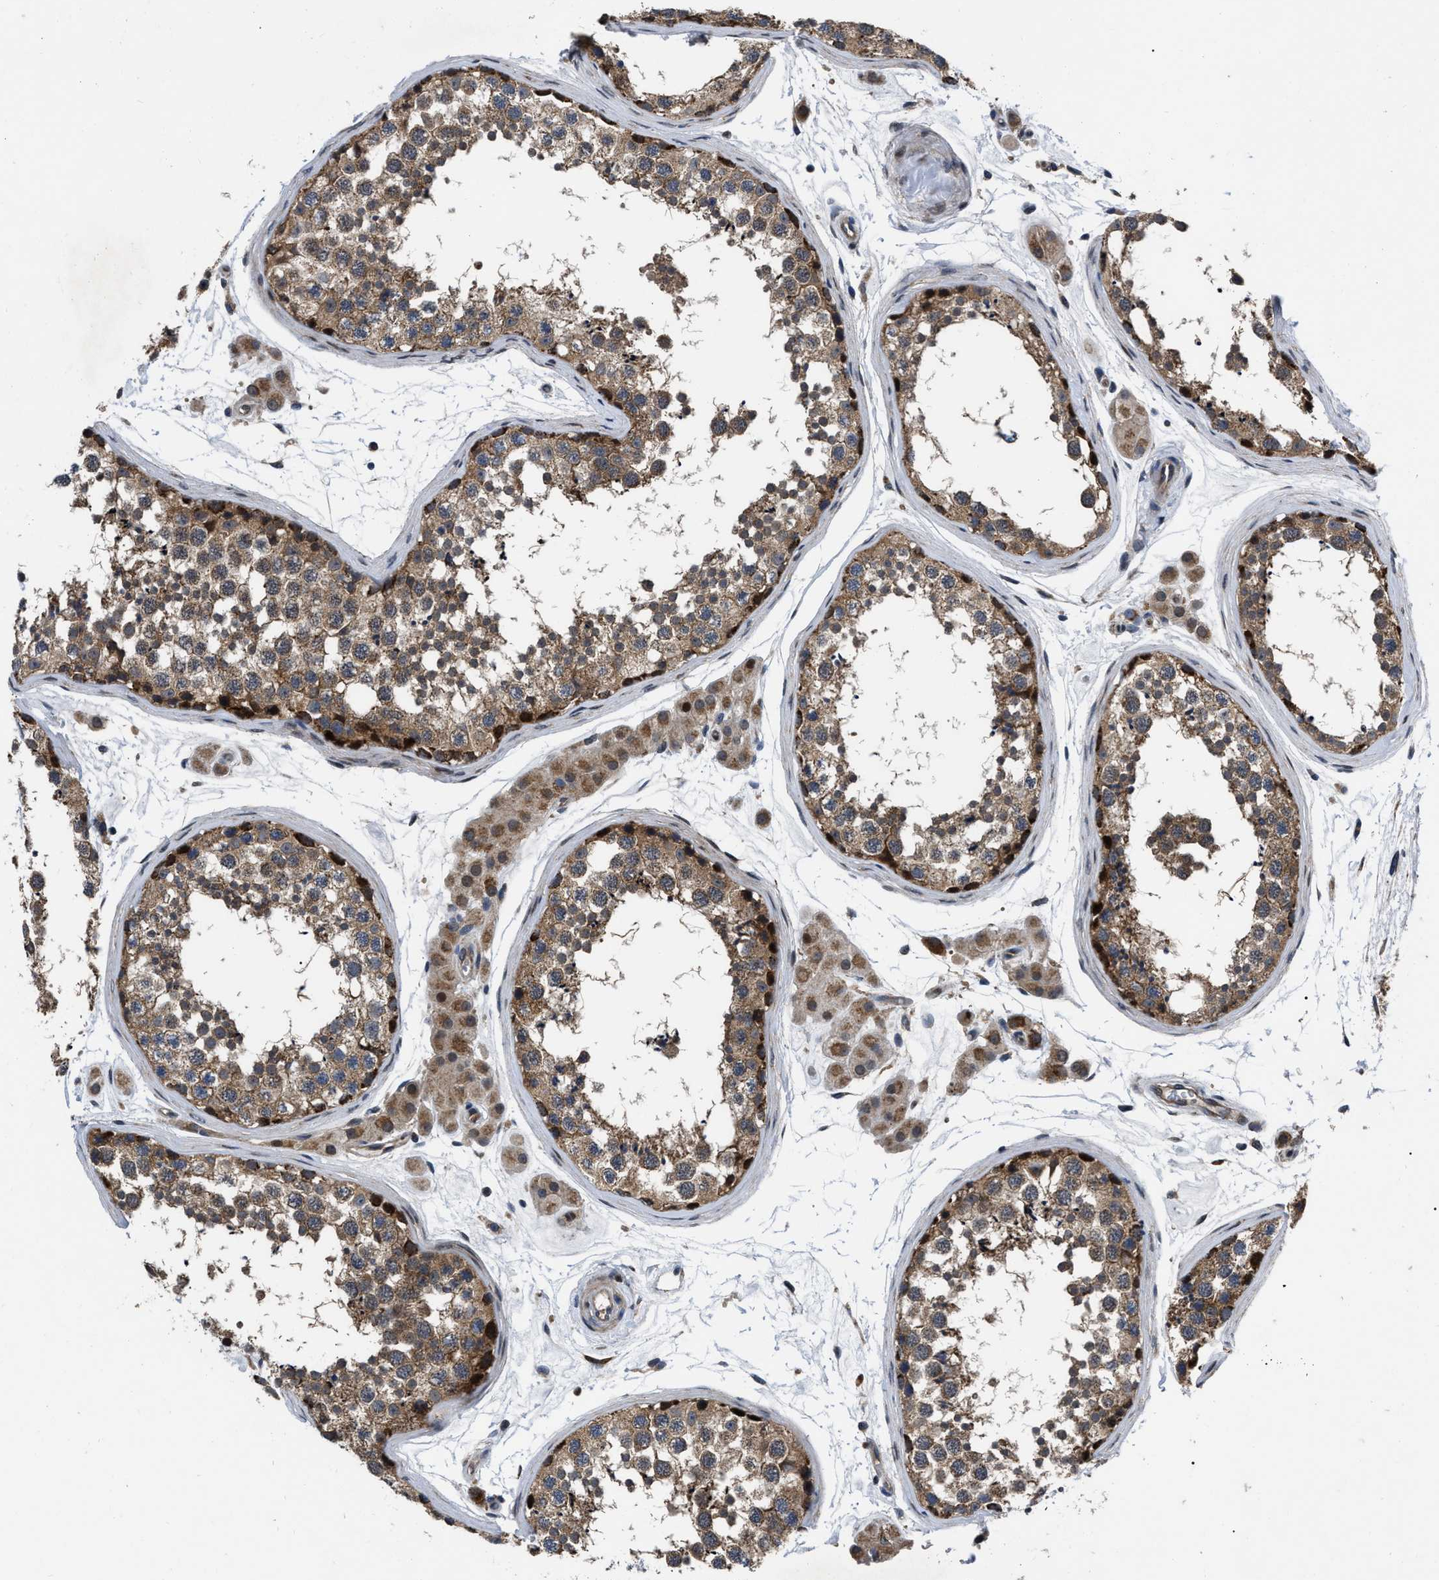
{"staining": {"intensity": "moderate", "quantity": ">75%", "location": "cytoplasmic/membranous"}, "tissue": "testis", "cell_type": "Cells in seminiferous ducts", "image_type": "normal", "snomed": [{"axis": "morphology", "description": "Normal tissue, NOS"}, {"axis": "topography", "description": "Testis"}], "caption": "The photomicrograph displays immunohistochemical staining of normal testis. There is moderate cytoplasmic/membranous staining is seen in about >75% of cells in seminiferous ducts. (IHC, brightfield microscopy, high magnification).", "gene": "PPWD1", "patient": {"sex": "male", "age": 56}}